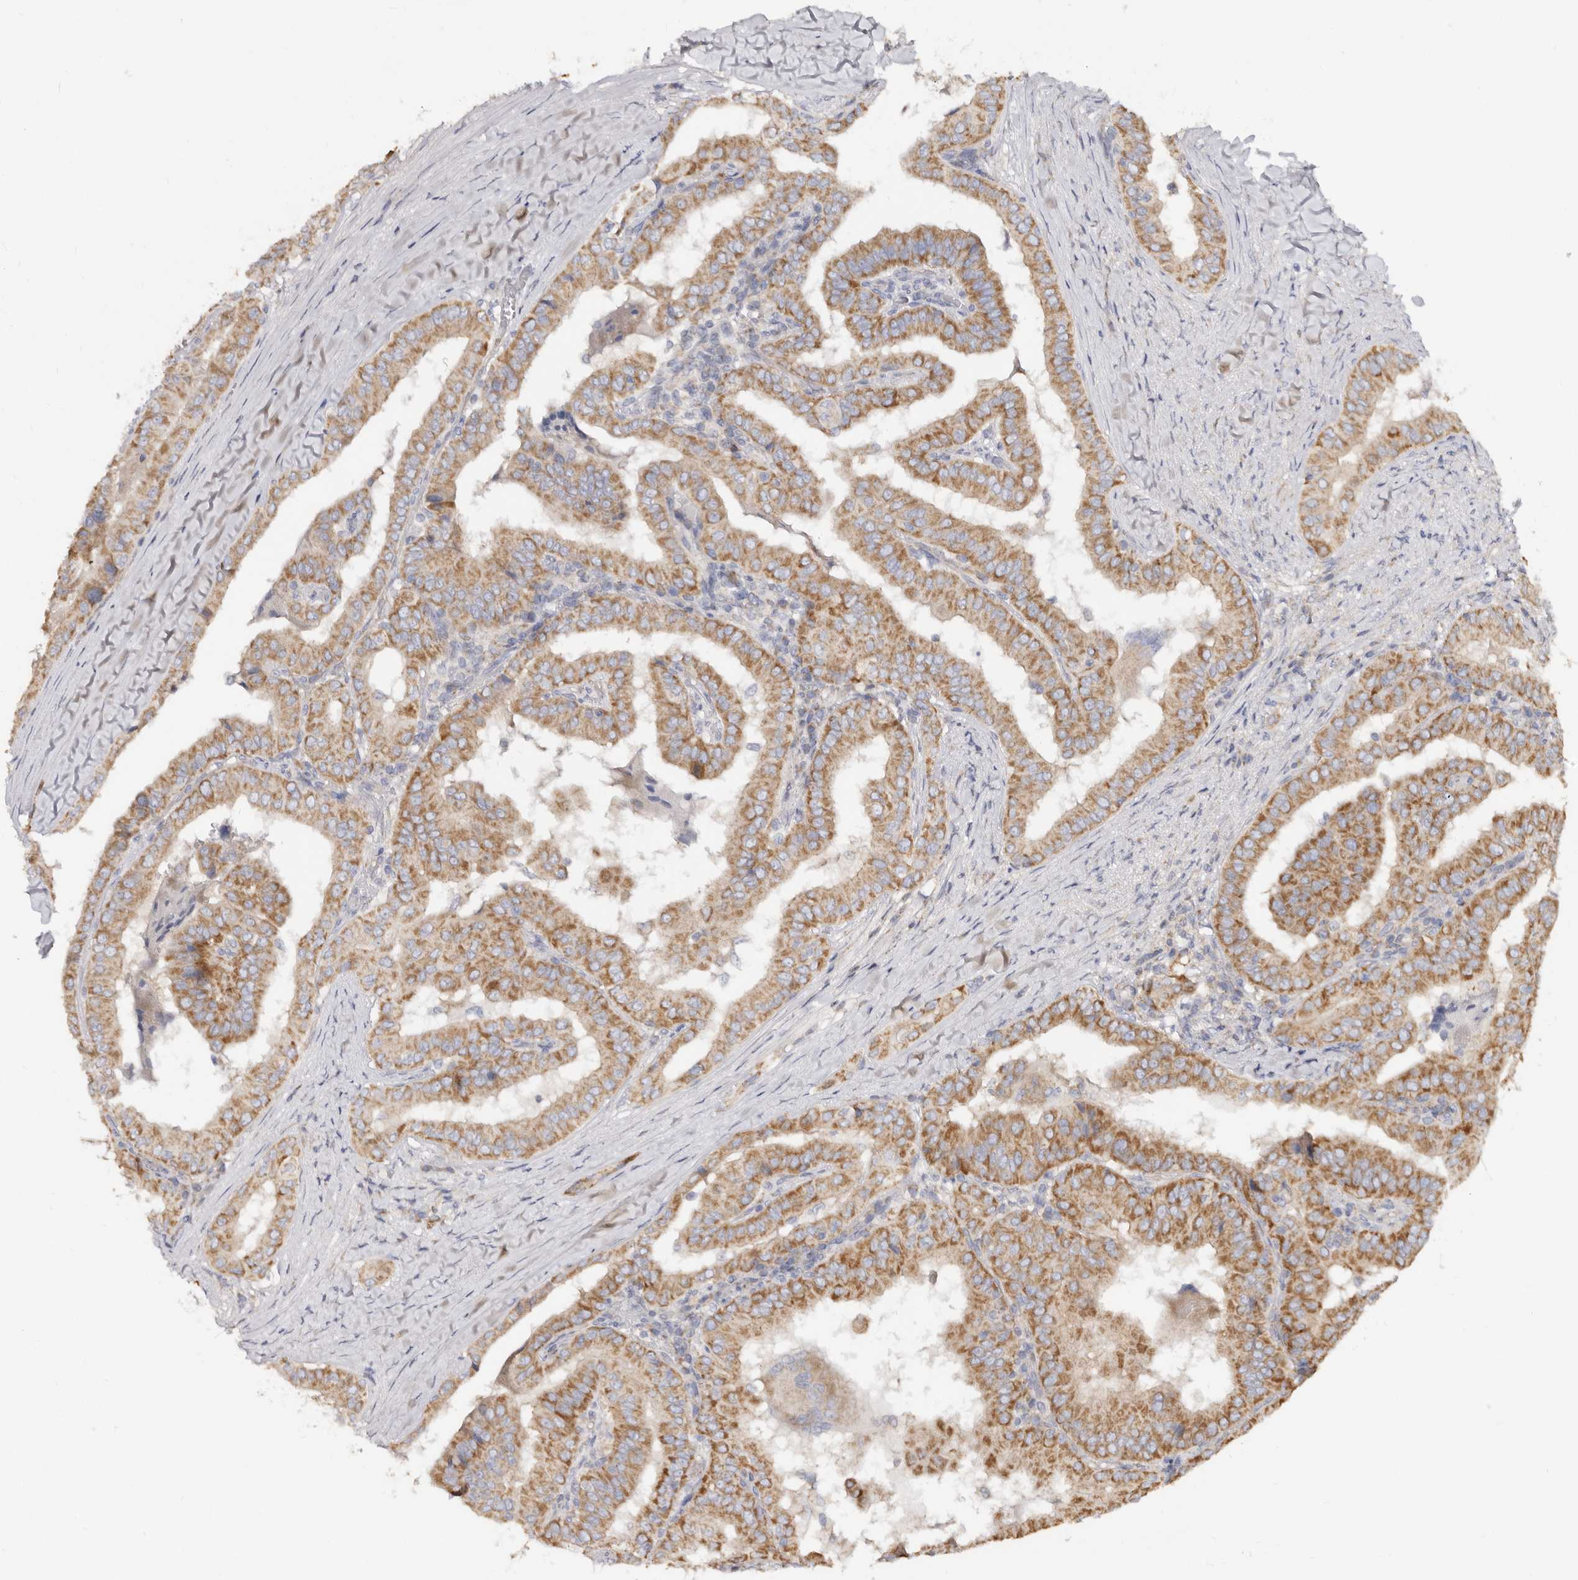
{"staining": {"intensity": "moderate", "quantity": ">75%", "location": "cytoplasmic/membranous"}, "tissue": "thyroid cancer", "cell_type": "Tumor cells", "image_type": "cancer", "snomed": [{"axis": "morphology", "description": "Papillary adenocarcinoma, NOS"}, {"axis": "topography", "description": "Thyroid gland"}], "caption": "Moderate cytoplasmic/membranous positivity is identified in about >75% of tumor cells in thyroid cancer.", "gene": "BAIAP2L1", "patient": {"sex": "male", "age": 33}}